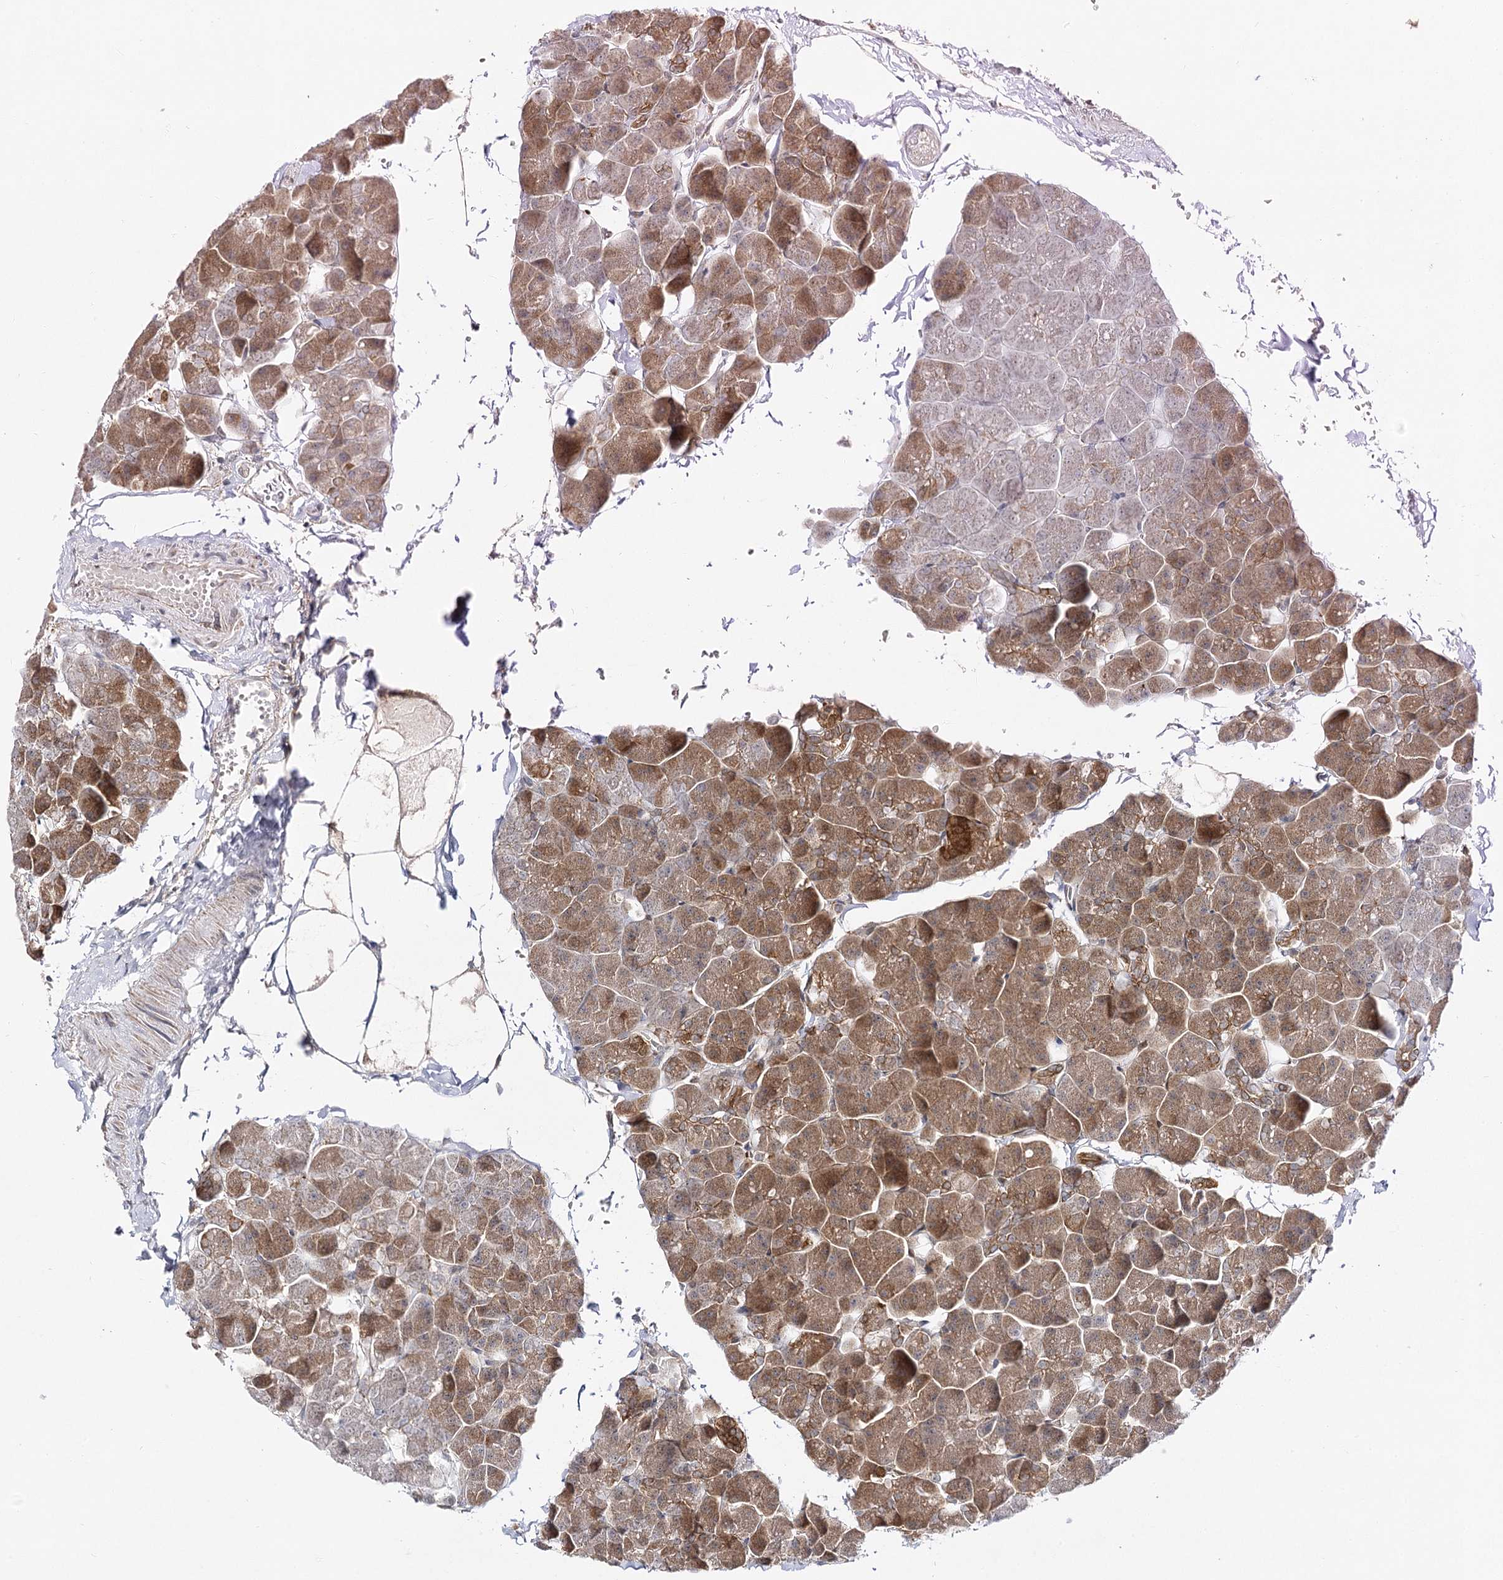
{"staining": {"intensity": "moderate", "quantity": ">75%", "location": "cytoplasmic/membranous"}, "tissue": "pancreas", "cell_type": "Exocrine glandular cells", "image_type": "normal", "snomed": [{"axis": "morphology", "description": "Normal tissue, NOS"}, {"axis": "topography", "description": "Pancreas"}], "caption": "IHC image of unremarkable pancreas: pancreas stained using IHC exhibits medium levels of moderate protein expression localized specifically in the cytoplasmic/membranous of exocrine glandular cells, appearing as a cytoplasmic/membranous brown color.", "gene": "INPP4B", "patient": {"sex": "male", "age": 35}}